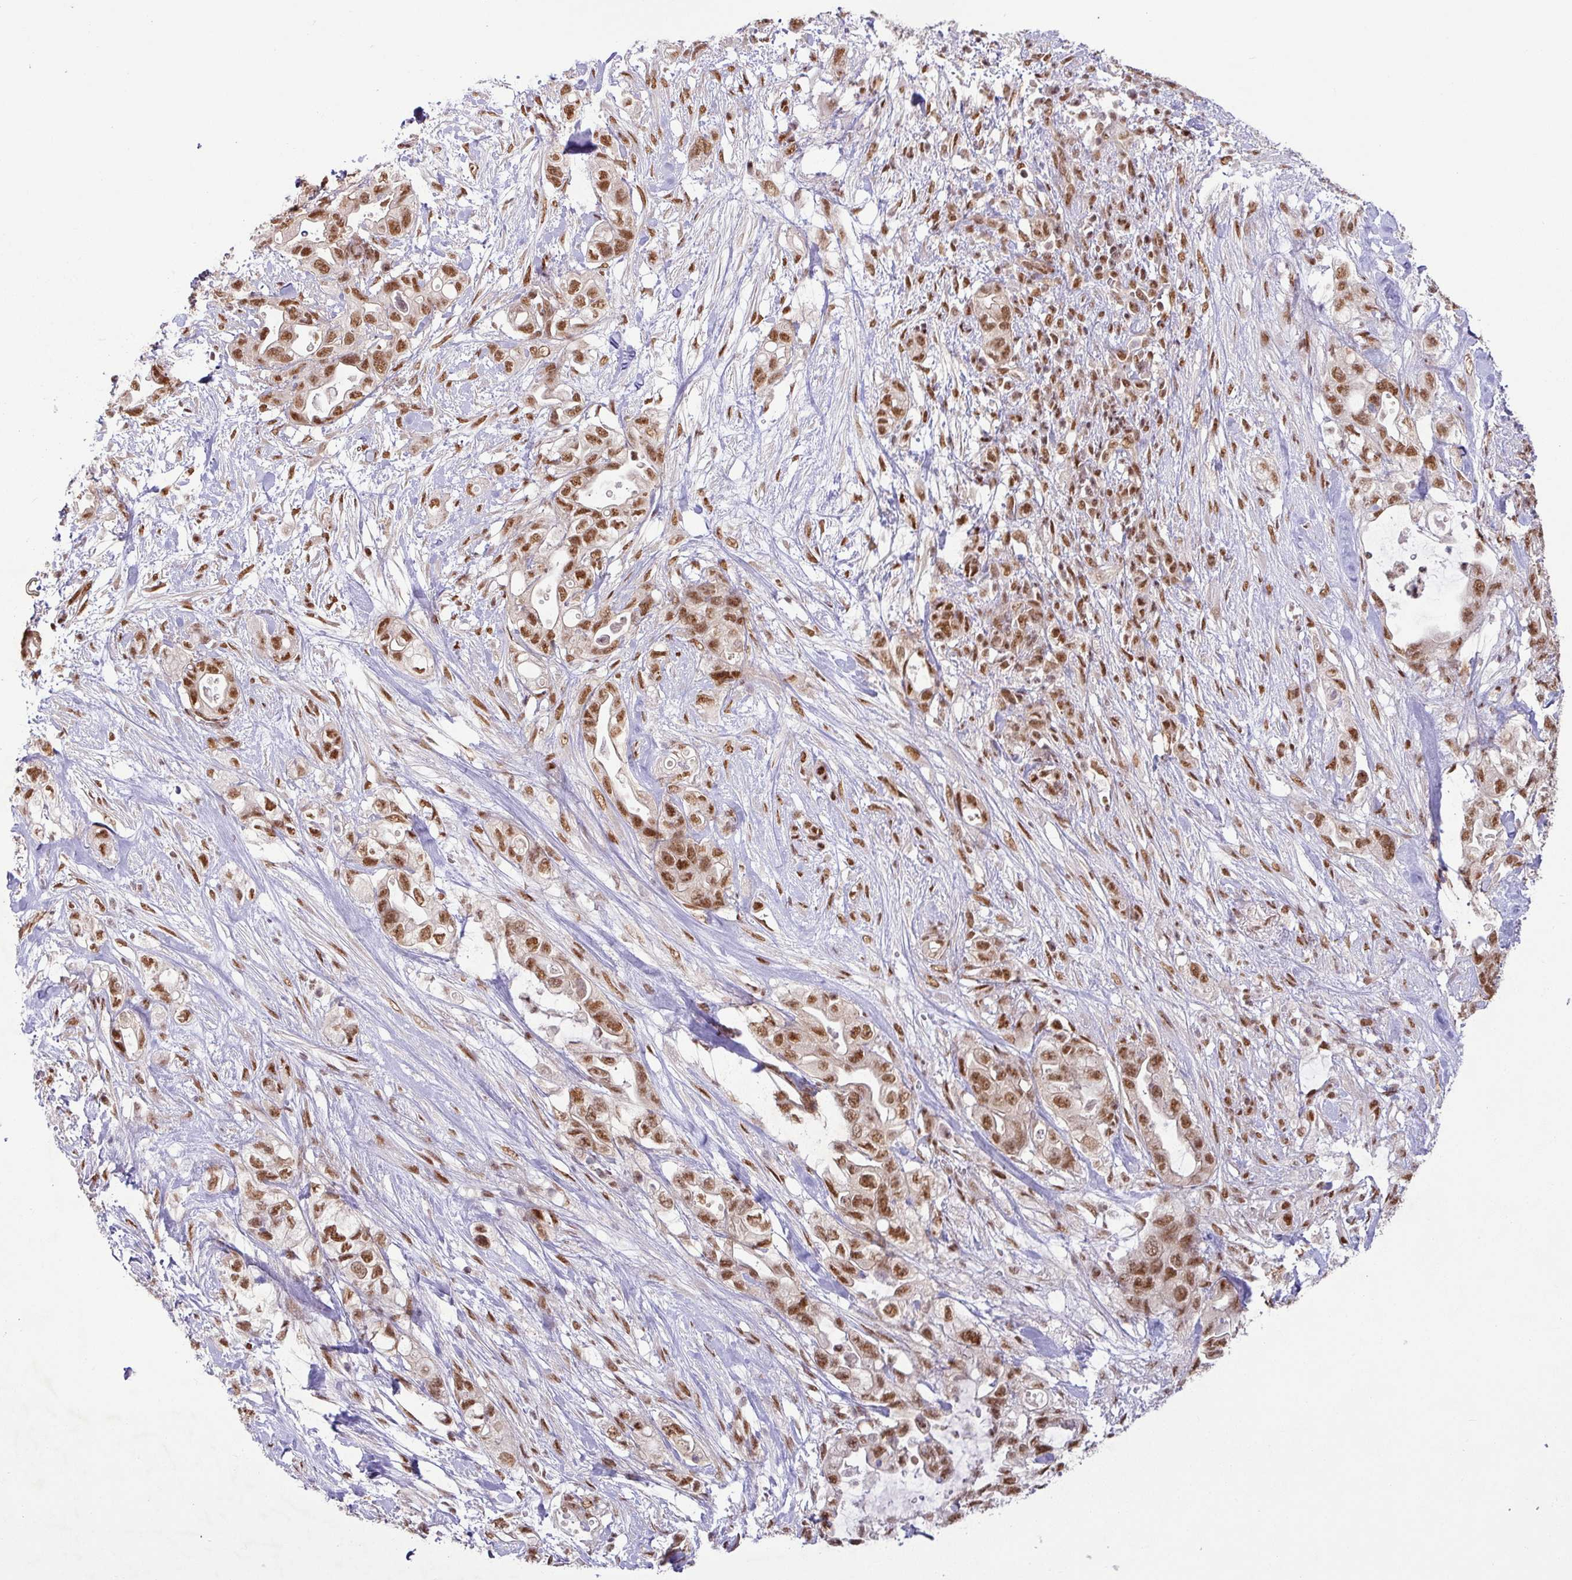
{"staining": {"intensity": "strong", "quantity": ">75%", "location": "nuclear"}, "tissue": "pancreatic cancer", "cell_type": "Tumor cells", "image_type": "cancer", "snomed": [{"axis": "morphology", "description": "Adenocarcinoma, NOS"}, {"axis": "topography", "description": "Pancreas"}], "caption": "The micrograph demonstrates a brown stain indicating the presence of a protein in the nuclear of tumor cells in adenocarcinoma (pancreatic).", "gene": "SRSF2", "patient": {"sex": "female", "age": 72}}